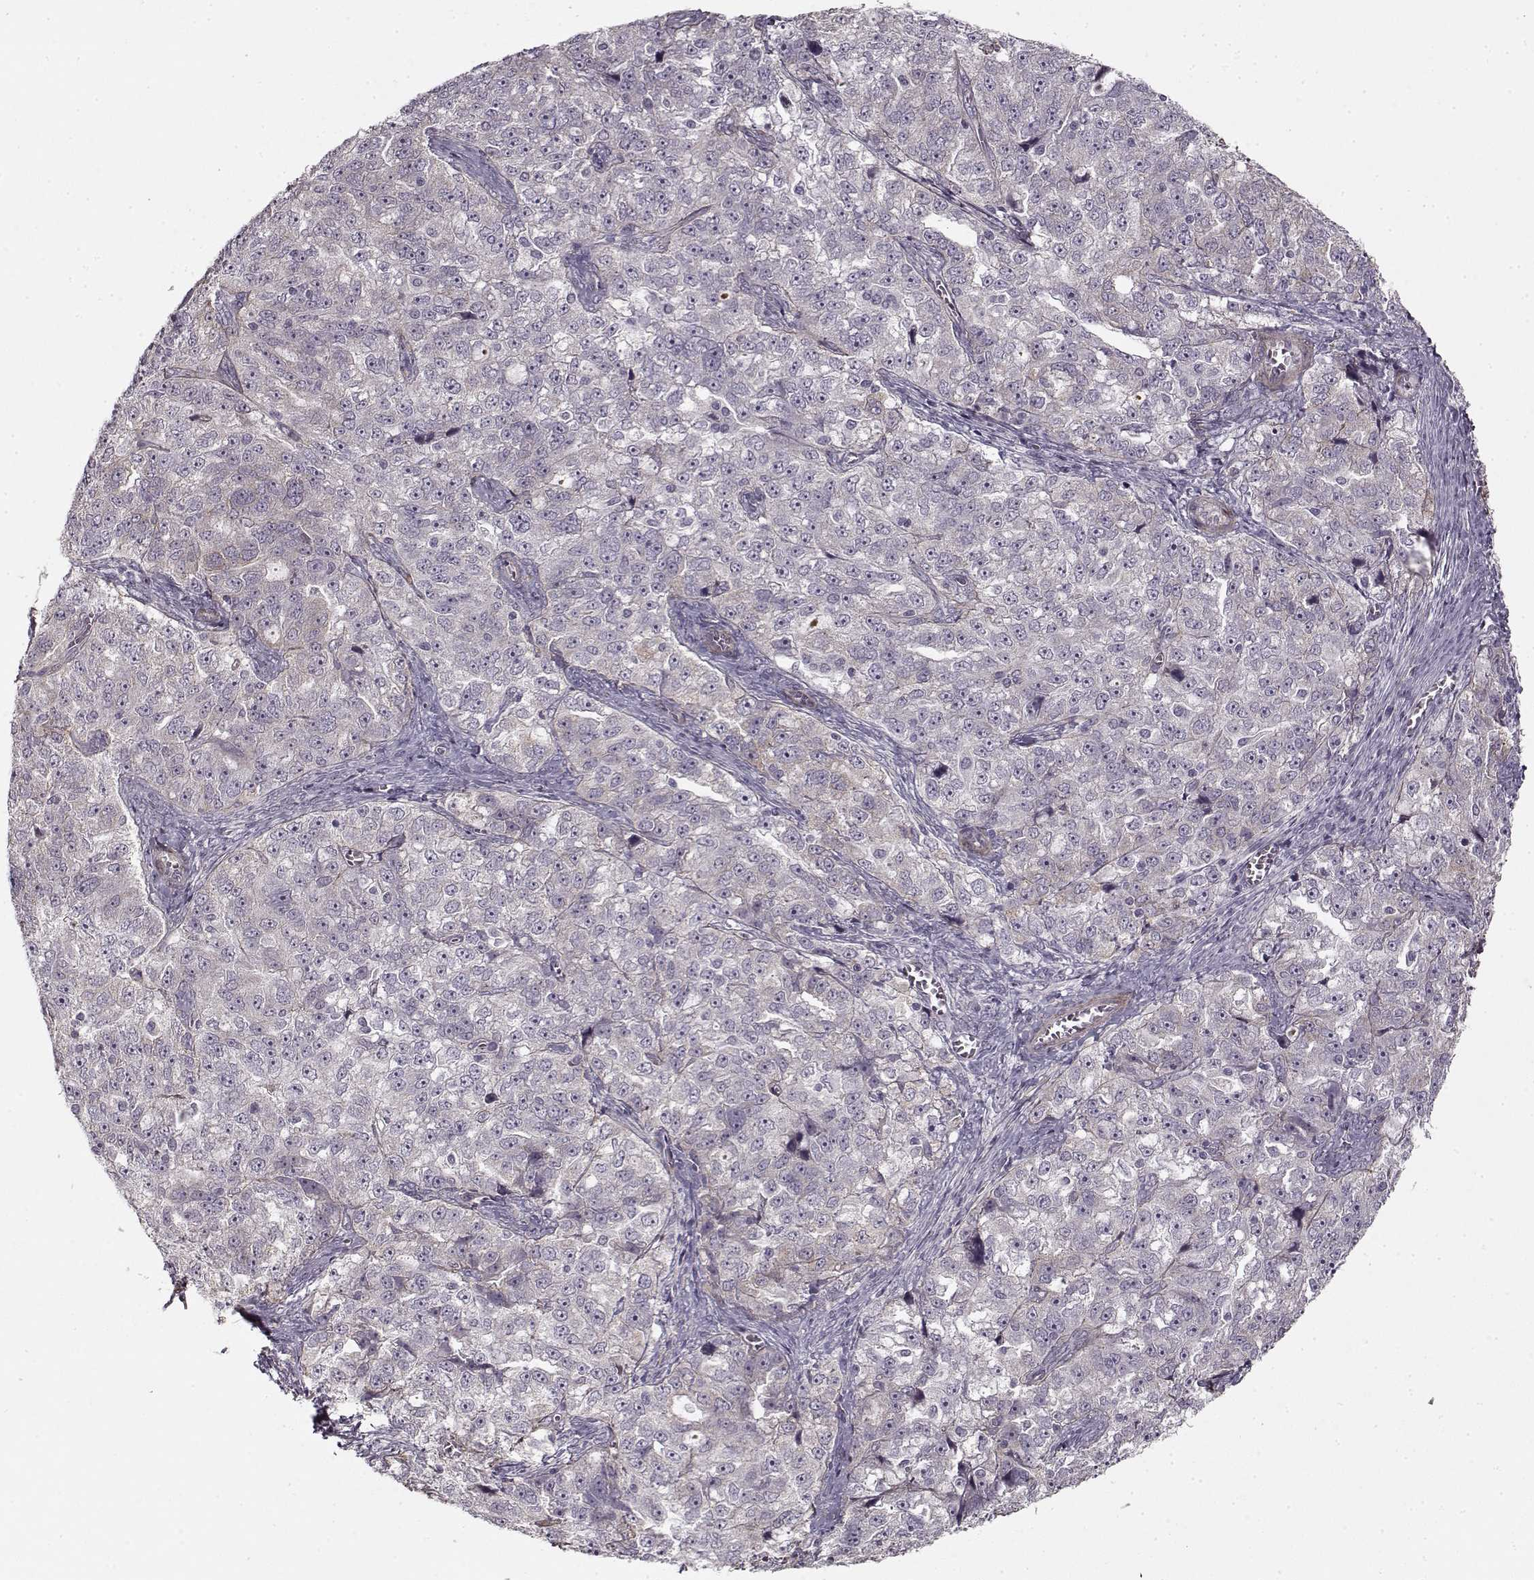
{"staining": {"intensity": "negative", "quantity": "none", "location": "none"}, "tissue": "ovarian cancer", "cell_type": "Tumor cells", "image_type": "cancer", "snomed": [{"axis": "morphology", "description": "Cystadenocarcinoma, serous, NOS"}, {"axis": "topography", "description": "Ovary"}], "caption": "Tumor cells show no significant positivity in ovarian cancer (serous cystadenocarcinoma). (DAB (3,3'-diaminobenzidine) immunohistochemistry visualized using brightfield microscopy, high magnification).", "gene": "LAMB2", "patient": {"sex": "female", "age": 51}}